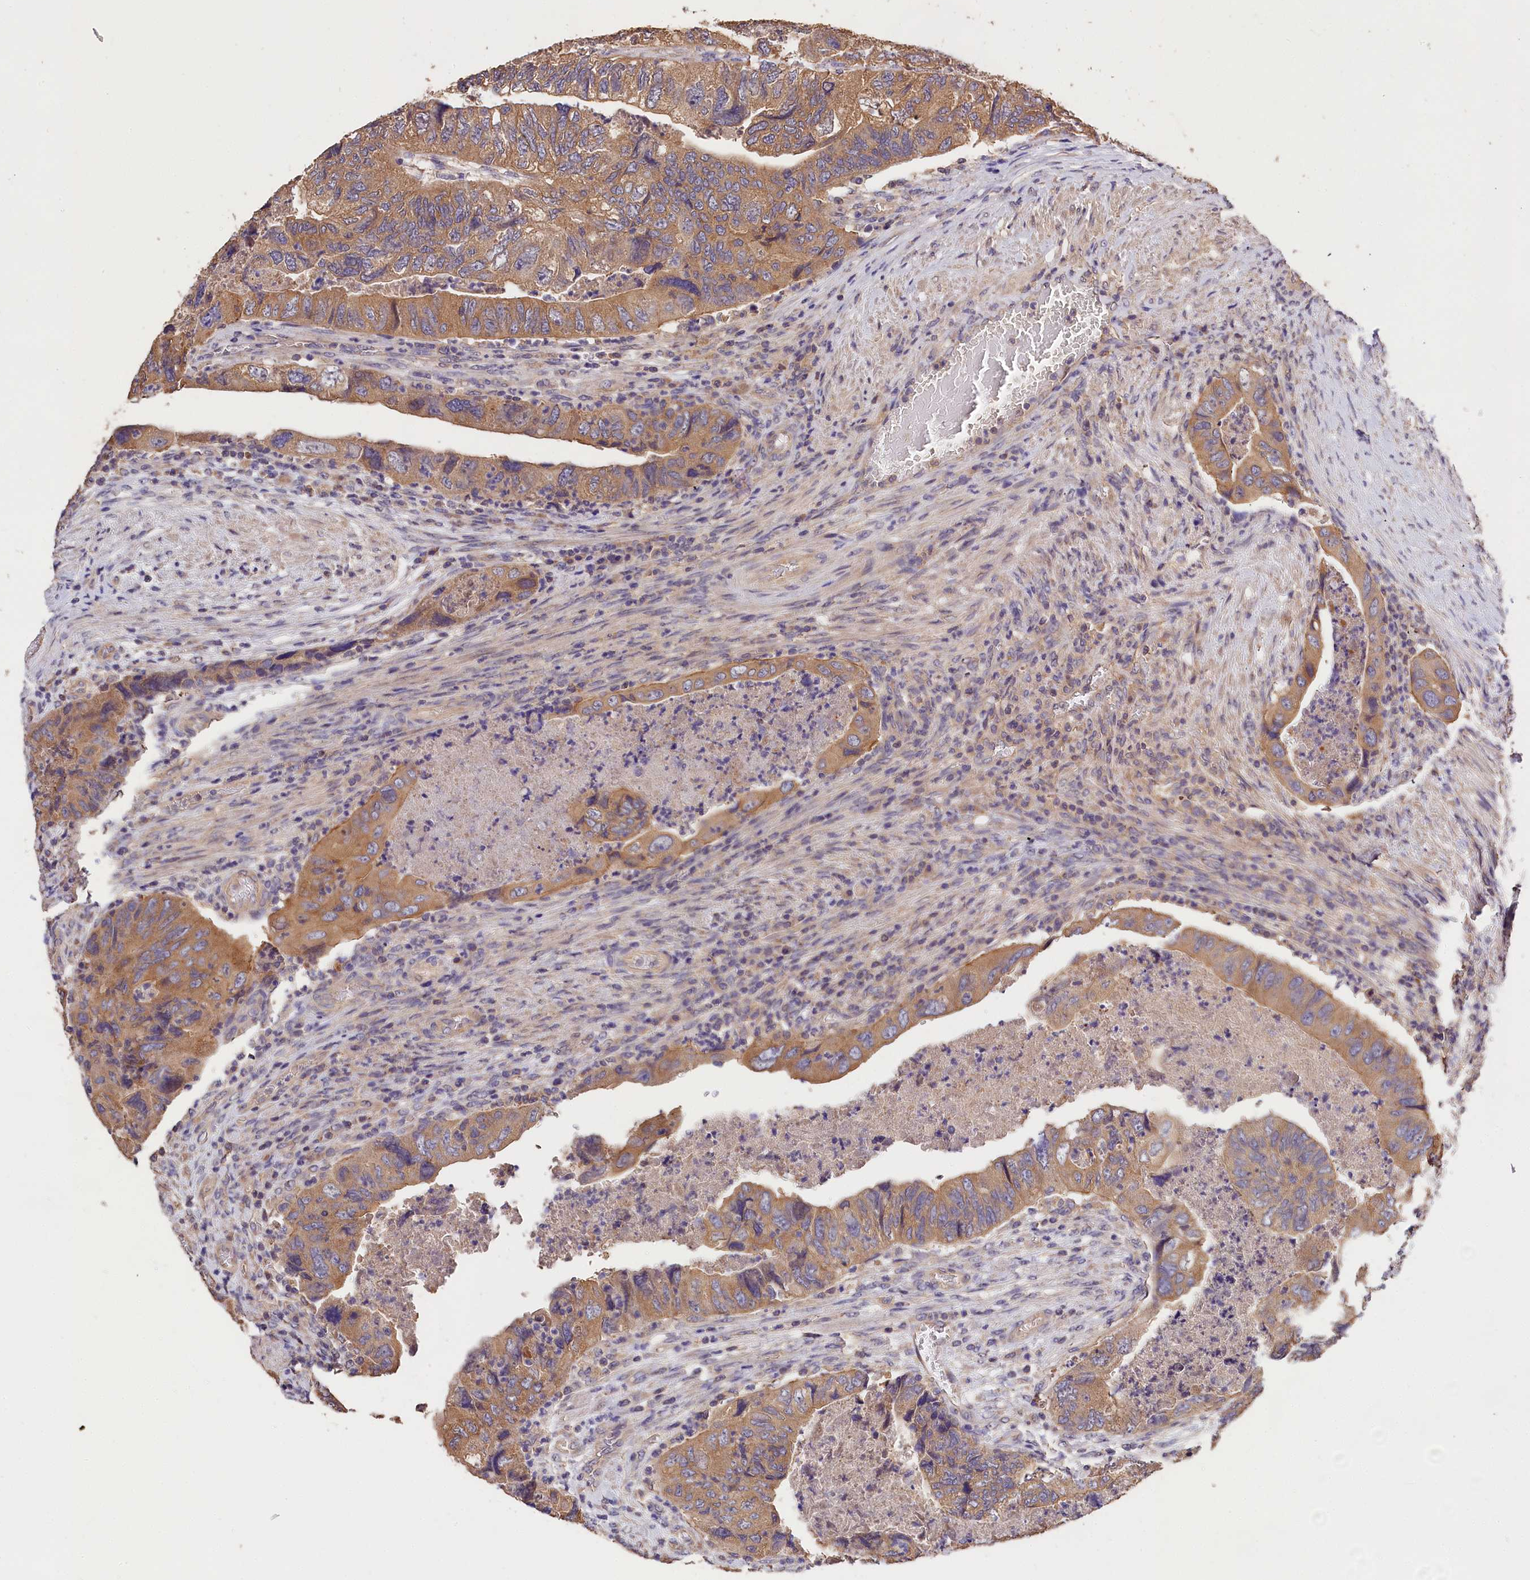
{"staining": {"intensity": "moderate", "quantity": ">75%", "location": "cytoplasmic/membranous"}, "tissue": "colorectal cancer", "cell_type": "Tumor cells", "image_type": "cancer", "snomed": [{"axis": "morphology", "description": "Adenocarcinoma, NOS"}, {"axis": "topography", "description": "Rectum"}], "caption": "A high-resolution image shows immunohistochemistry staining of adenocarcinoma (colorectal), which reveals moderate cytoplasmic/membranous staining in about >75% of tumor cells. Using DAB (brown) and hematoxylin (blue) stains, captured at high magnification using brightfield microscopy.", "gene": "OAS3", "patient": {"sex": "male", "age": 63}}